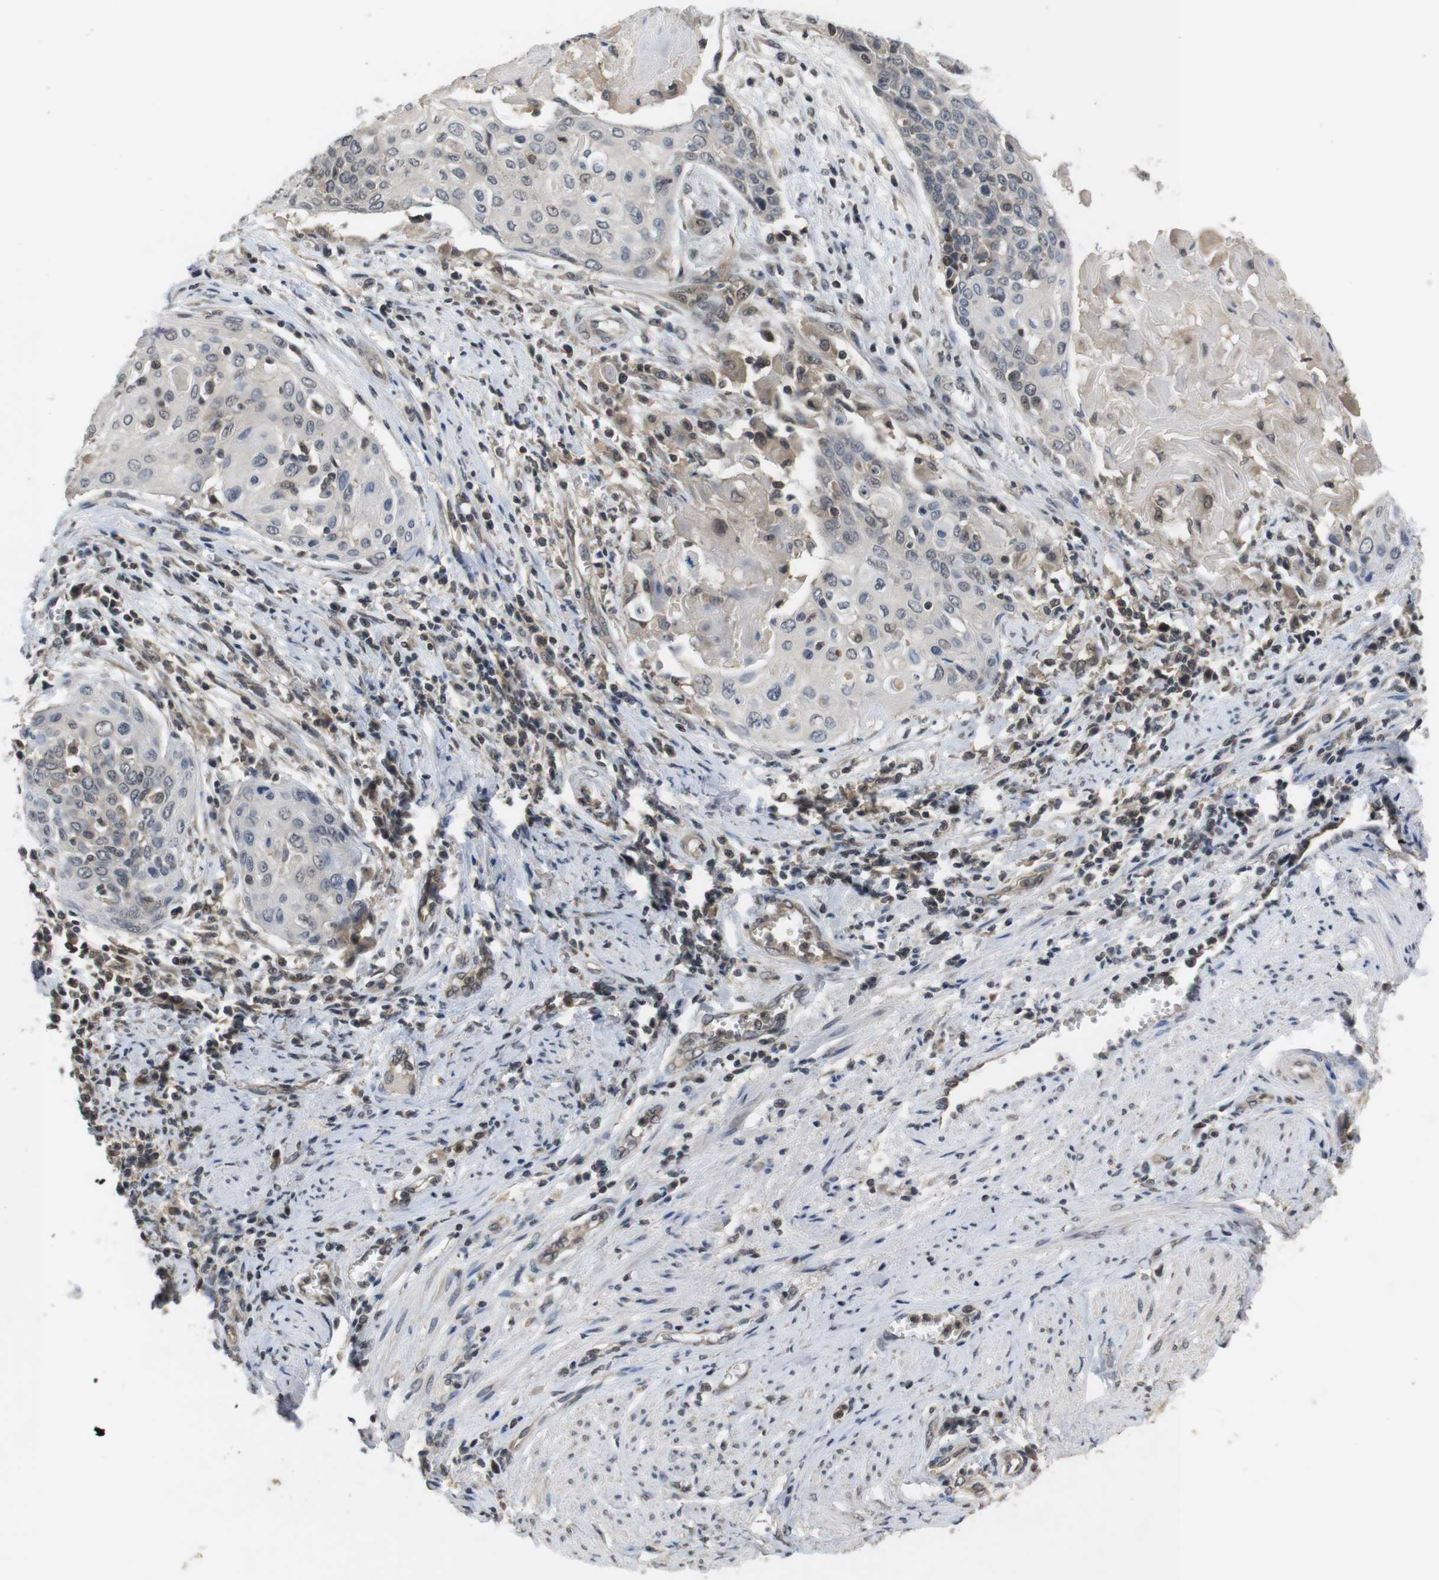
{"staining": {"intensity": "negative", "quantity": "none", "location": "none"}, "tissue": "cervical cancer", "cell_type": "Tumor cells", "image_type": "cancer", "snomed": [{"axis": "morphology", "description": "Squamous cell carcinoma, NOS"}, {"axis": "topography", "description": "Cervix"}], "caption": "Tumor cells are negative for protein expression in human cervical squamous cell carcinoma.", "gene": "FADD", "patient": {"sex": "female", "age": 39}}